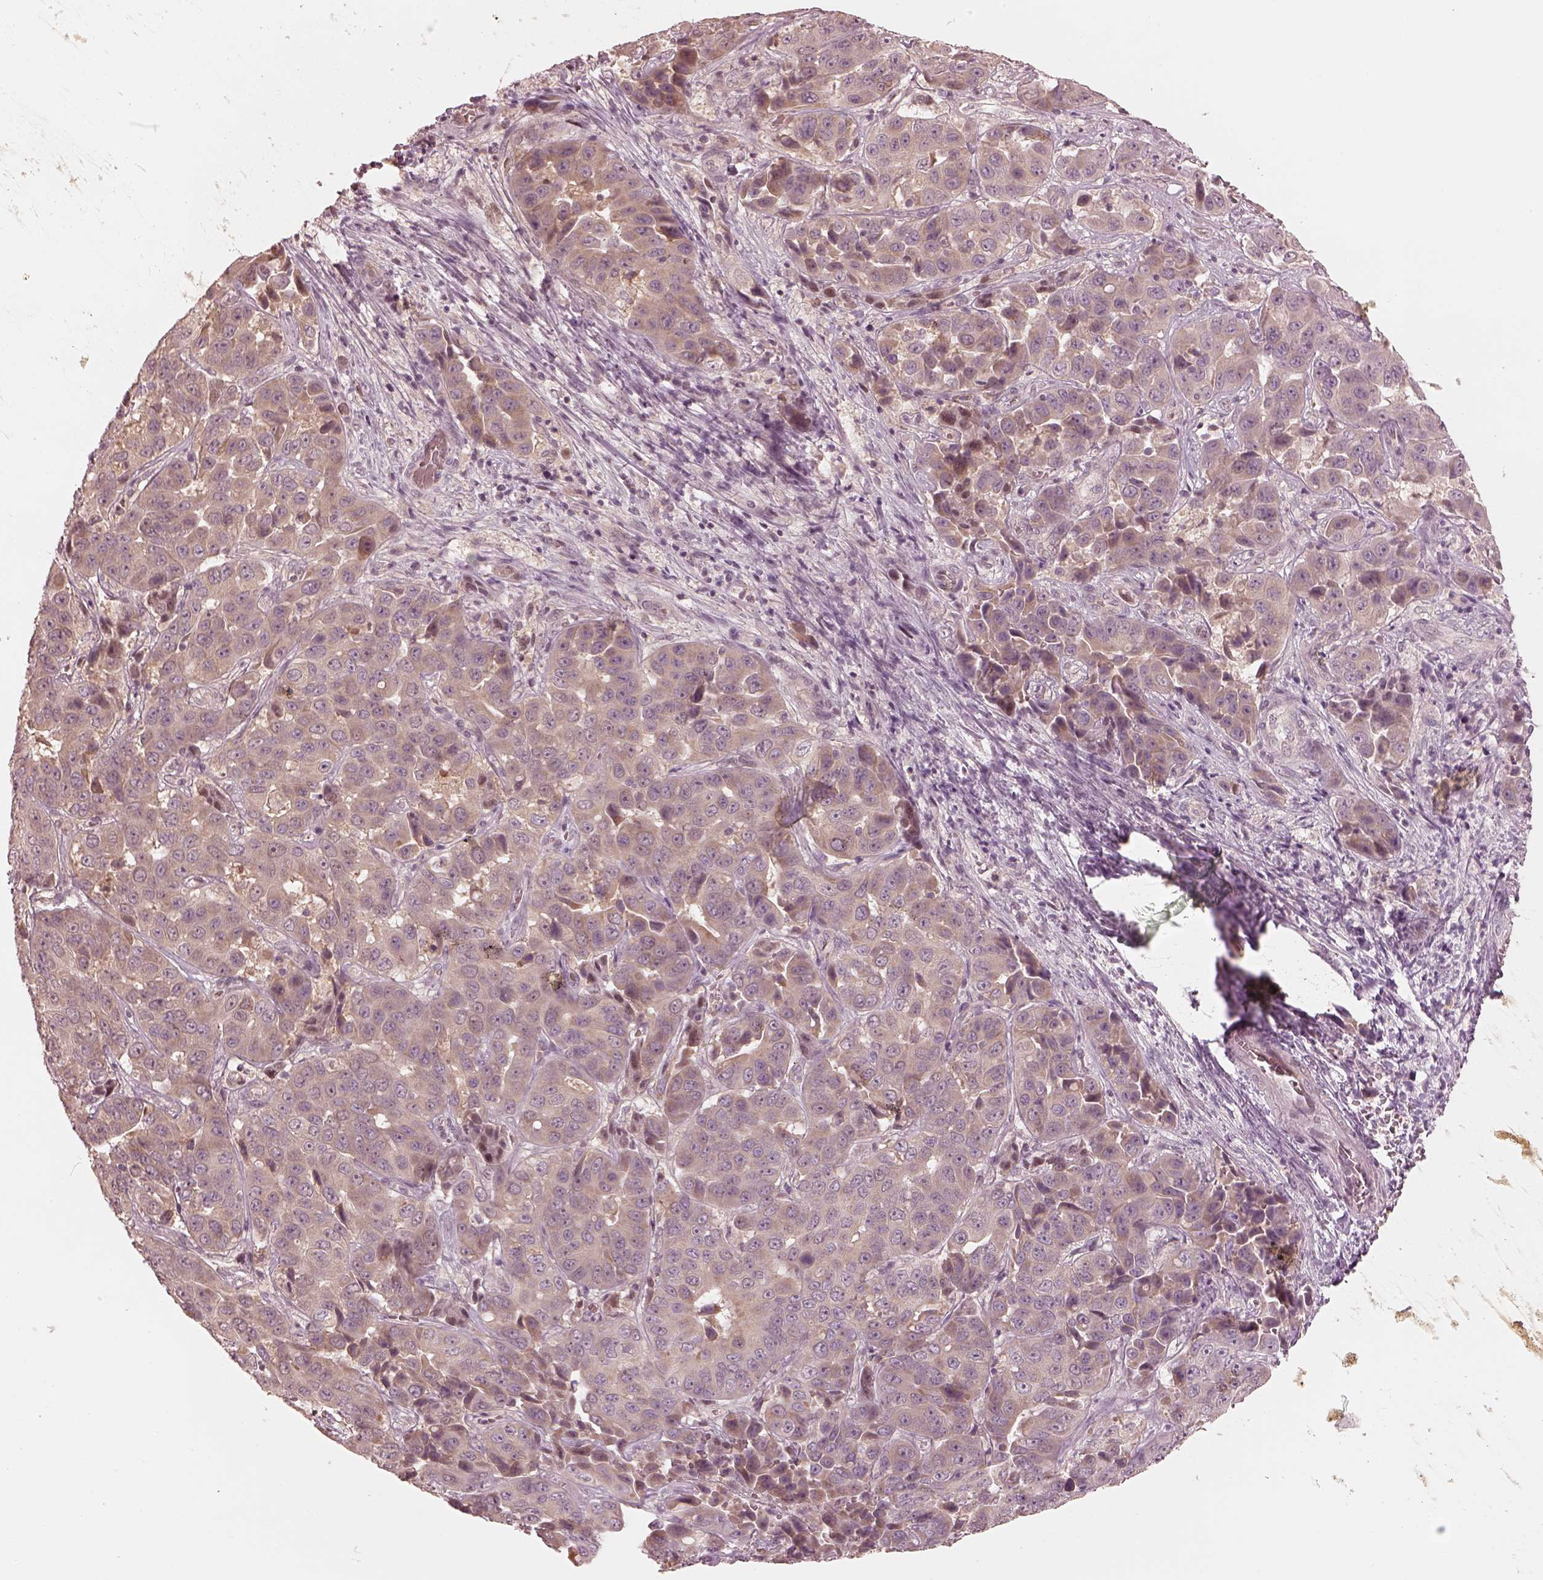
{"staining": {"intensity": "weak", "quantity": "<25%", "location": "cytoplasmic/membranous"}, "tissue": "liver cancer", "cell_type": "Tumor cells", "image_type": "cancer", "snomed": [{"axis": "morphology", "description": "Cholangiocarcinoma"}, {"axis": "topography", "description": "Liver"}], "caption": "Cholangiocarcinoma (liver) was stained to show a protein in brown. There is no significant staining in tumor cells.", "gene": "IQCB1", "patient": {"sex": "female", "age": 52}}